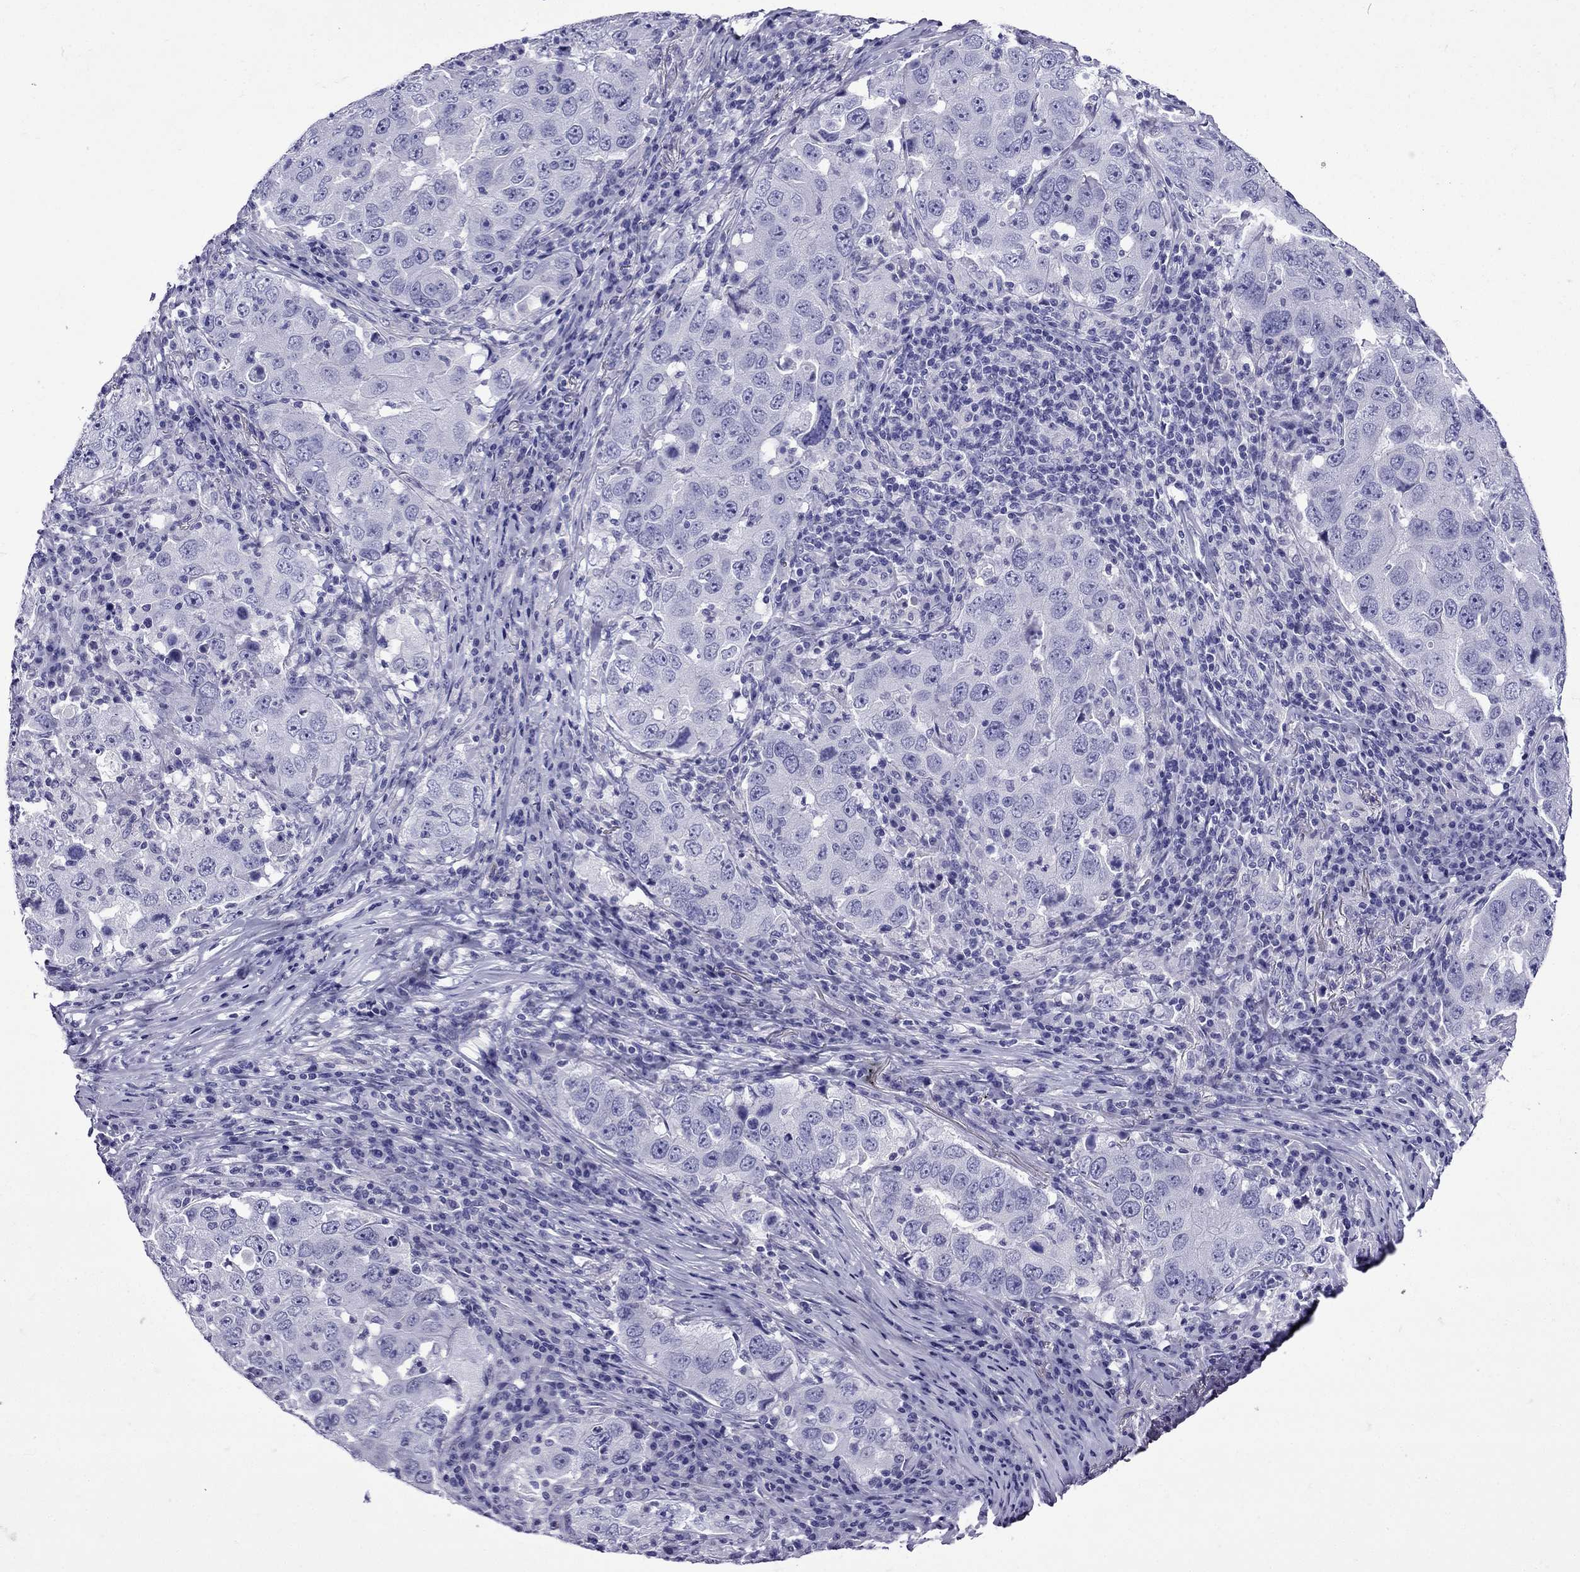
{"staining": {"intensity": "negative", "quantity": "none", "location": "none"}, "tissue": "lung cancer", "cell_type": "Tumor cells", "image_type": "cancer", "snomed": [{"axis": "morphology", "description": "Adenocarcinoma, NOS"}, {"axis": "topography", "description": "Lung"}], "caption": "Tumor cells are negative for brown protein staining in lung adenocarcinoma.", "gene": "ERC2", "patient": {"sex": "male", "age": 73}}